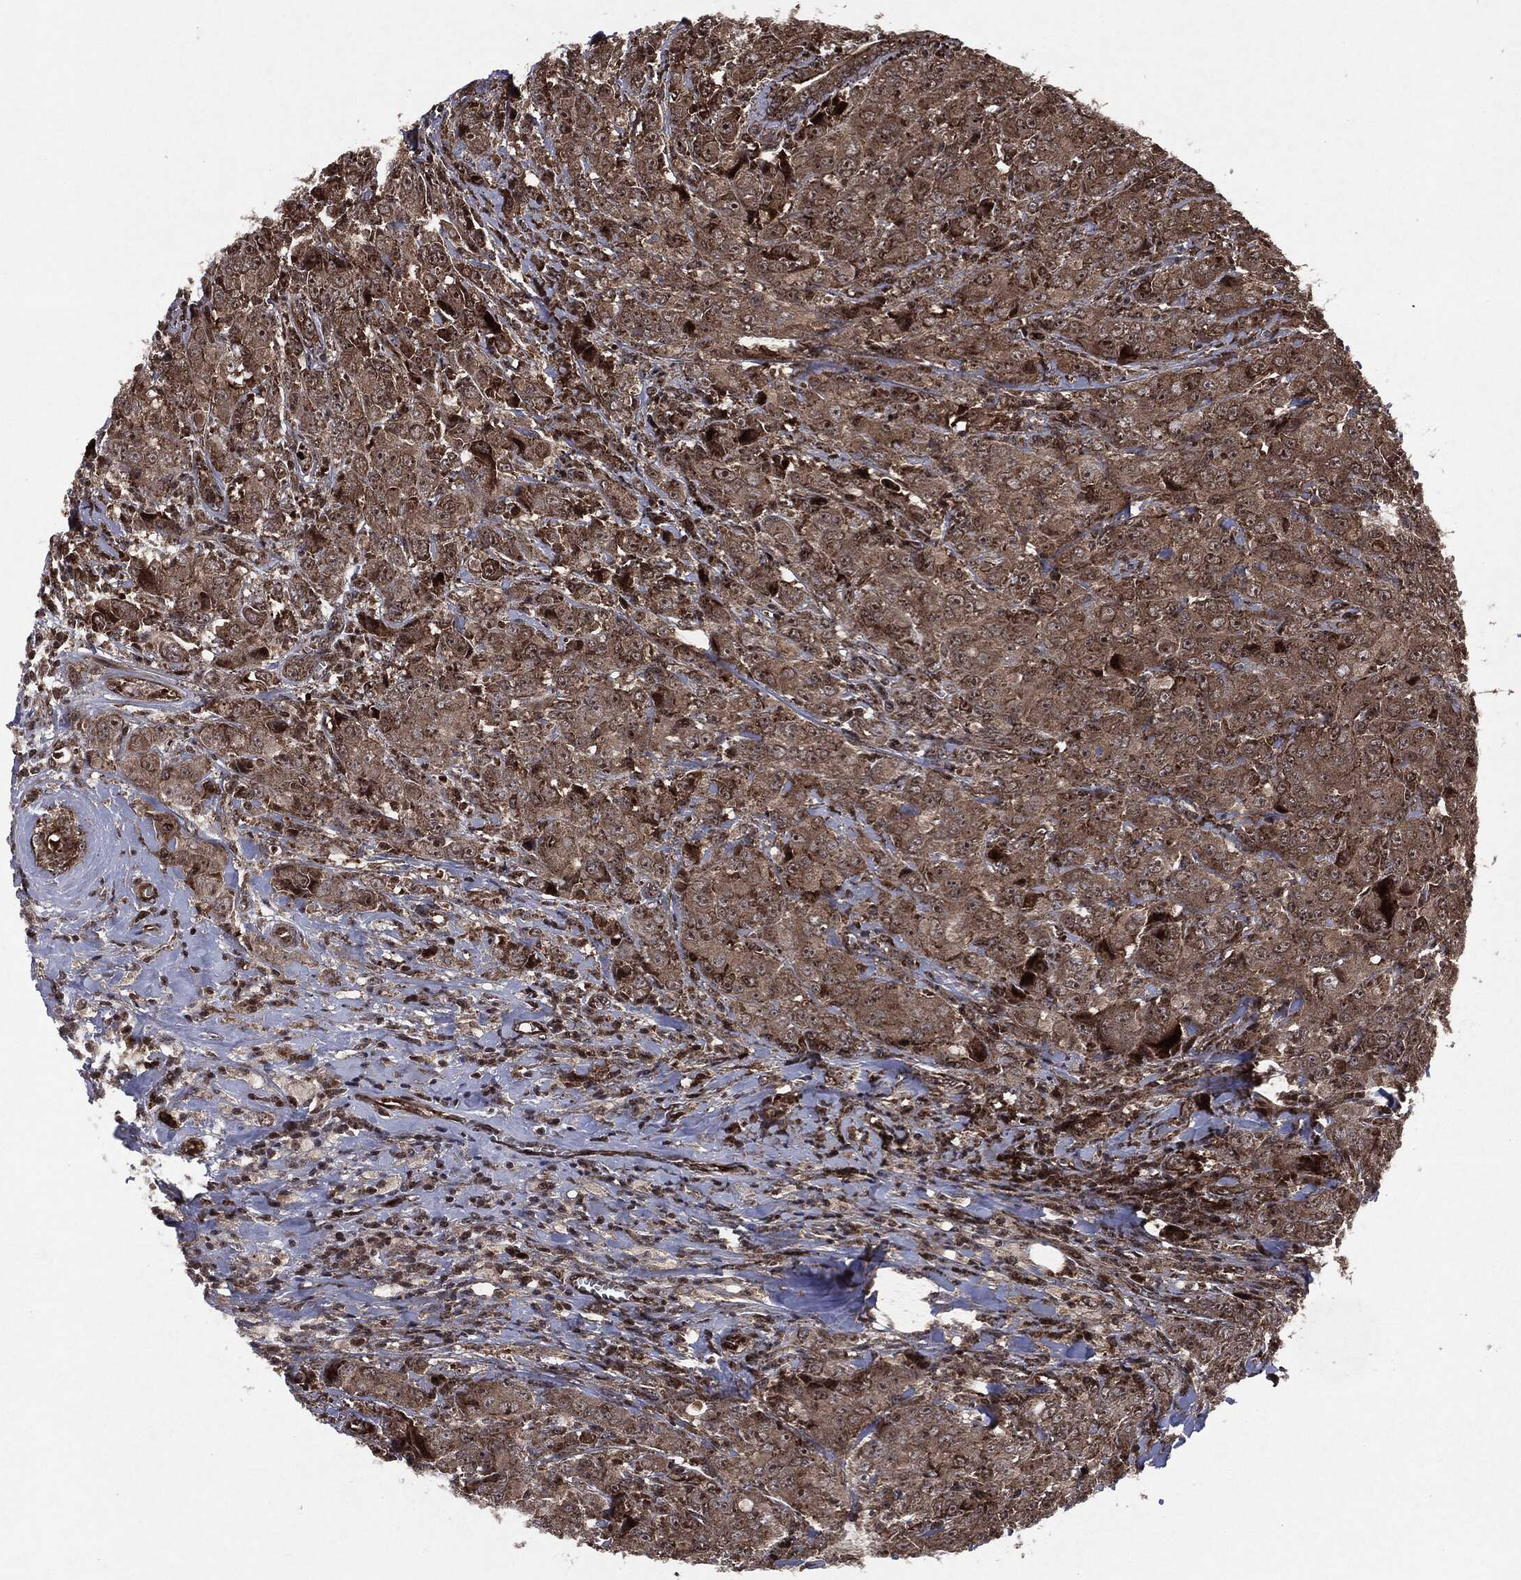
{"staining": {"intensity": "moderate", "quantity": ">75%", "location": "cytoplasmic/membranous,nuclear"}, "tissue": "breast cancer", "cell_type": "Tumor cells", "image_type": "cancer", "snomed": [{"axis": "morphology", "description": "Duct carcinoma"}, {"axis": "topography", "description": "Breast"}], "caption": "Moderate cytoplasmic/membranous and nuclear staining is appreciated in approximately >75% of tumor cells in breast cancer.", "gene": "CARD6", "patient": {"sex": "female", "age": 43}}